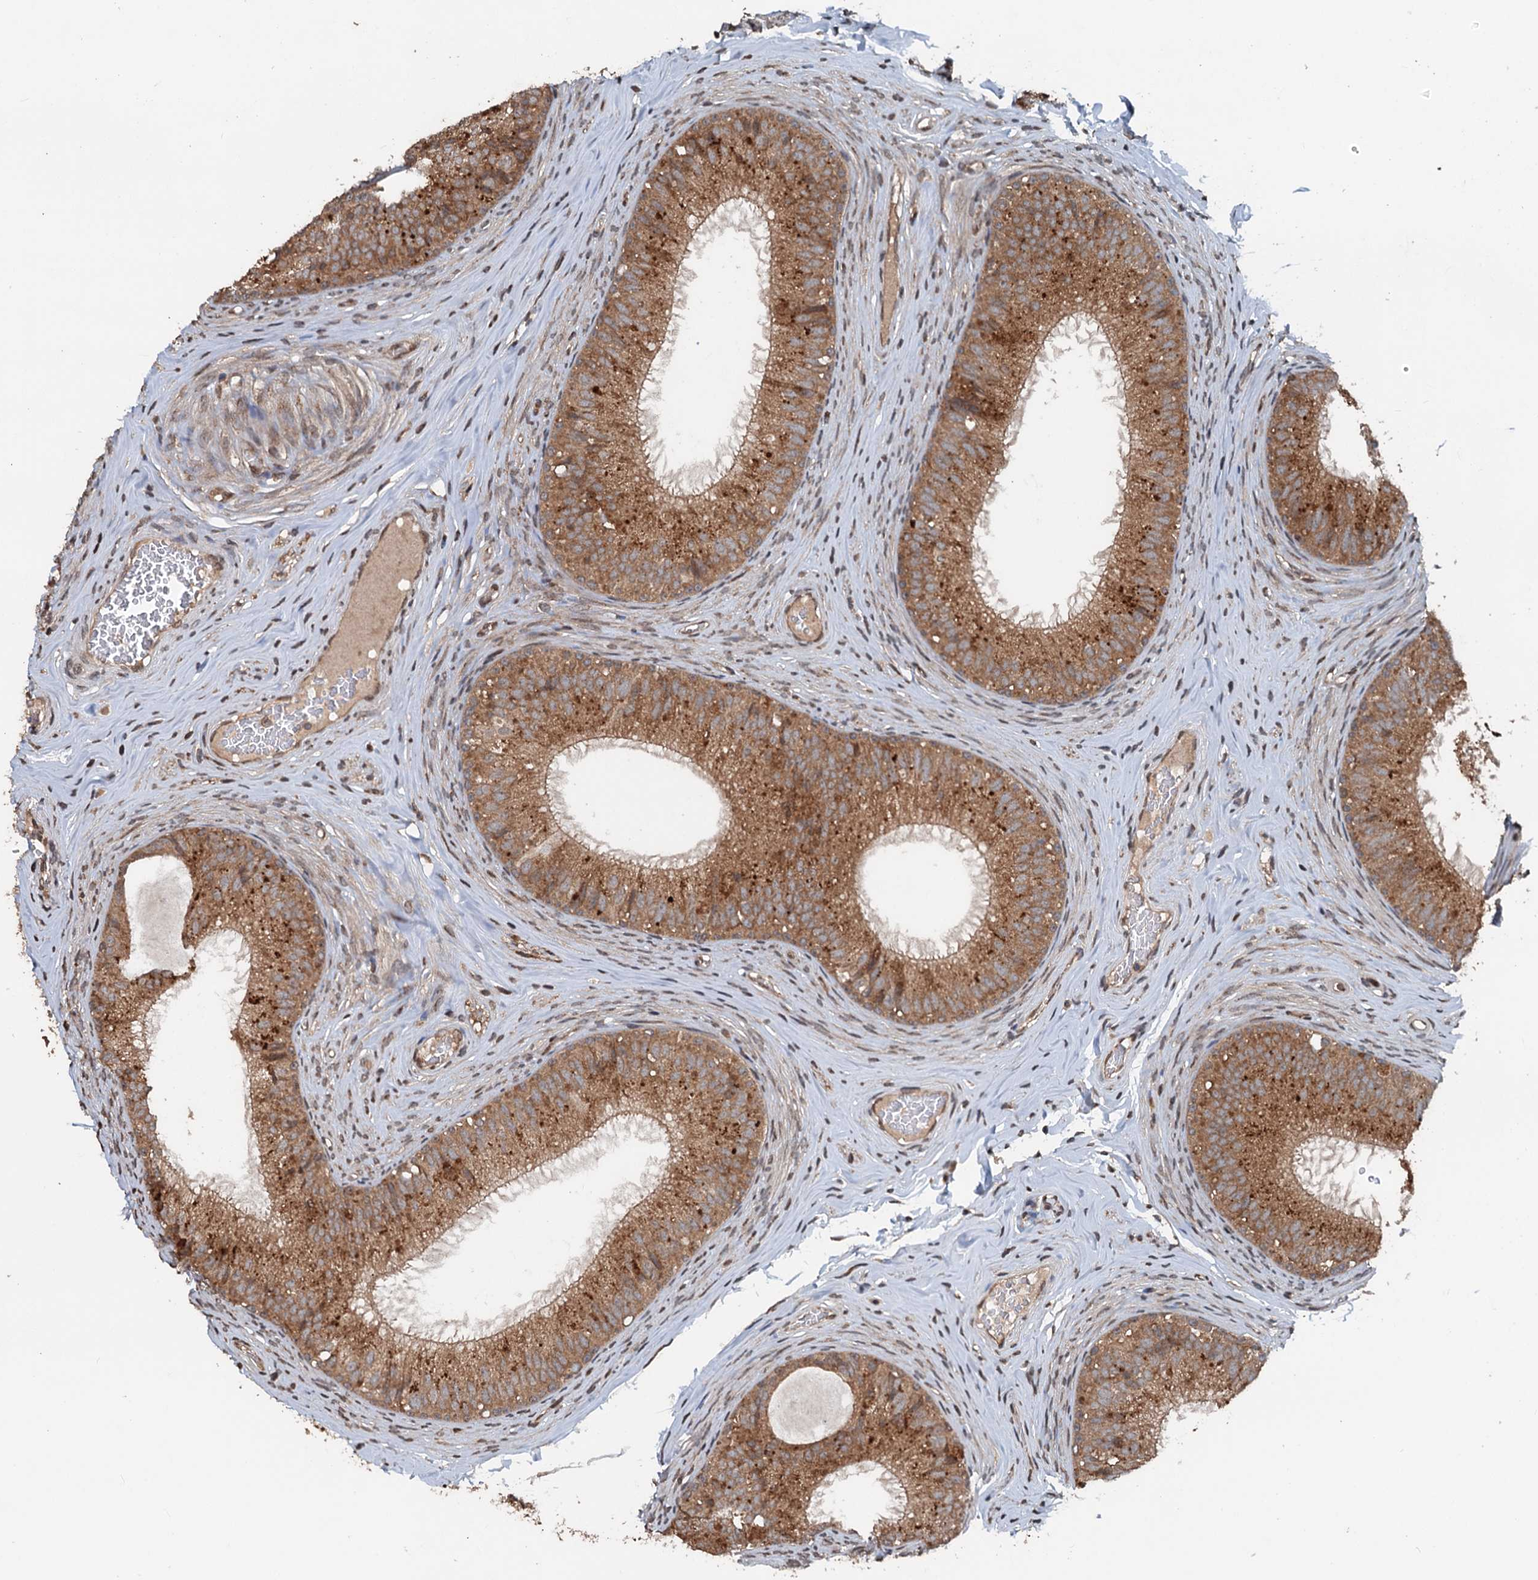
{"staining": {"intensity": "moderate", "quantity": ">75%", "location": "cytoplasmic/membranous"}, "tissue": "epididymis", "cell_type": "Glandular cells", "image_type": "normal", "snomed": [{"axis": "morphology", "description": "Normal tissue, NOS"}, {"axis": "topography", "description": "Epididymis"}], "caption": "This micrograph exhibits immunohistochemistry (IHC) staining of unremarkable epididymis, with medium moderate cytoplasmic/membranous expression in about >75% of glandular cells.", "gene": "N4BP2L2", "patient": {"sex": "male", "age": 34}}